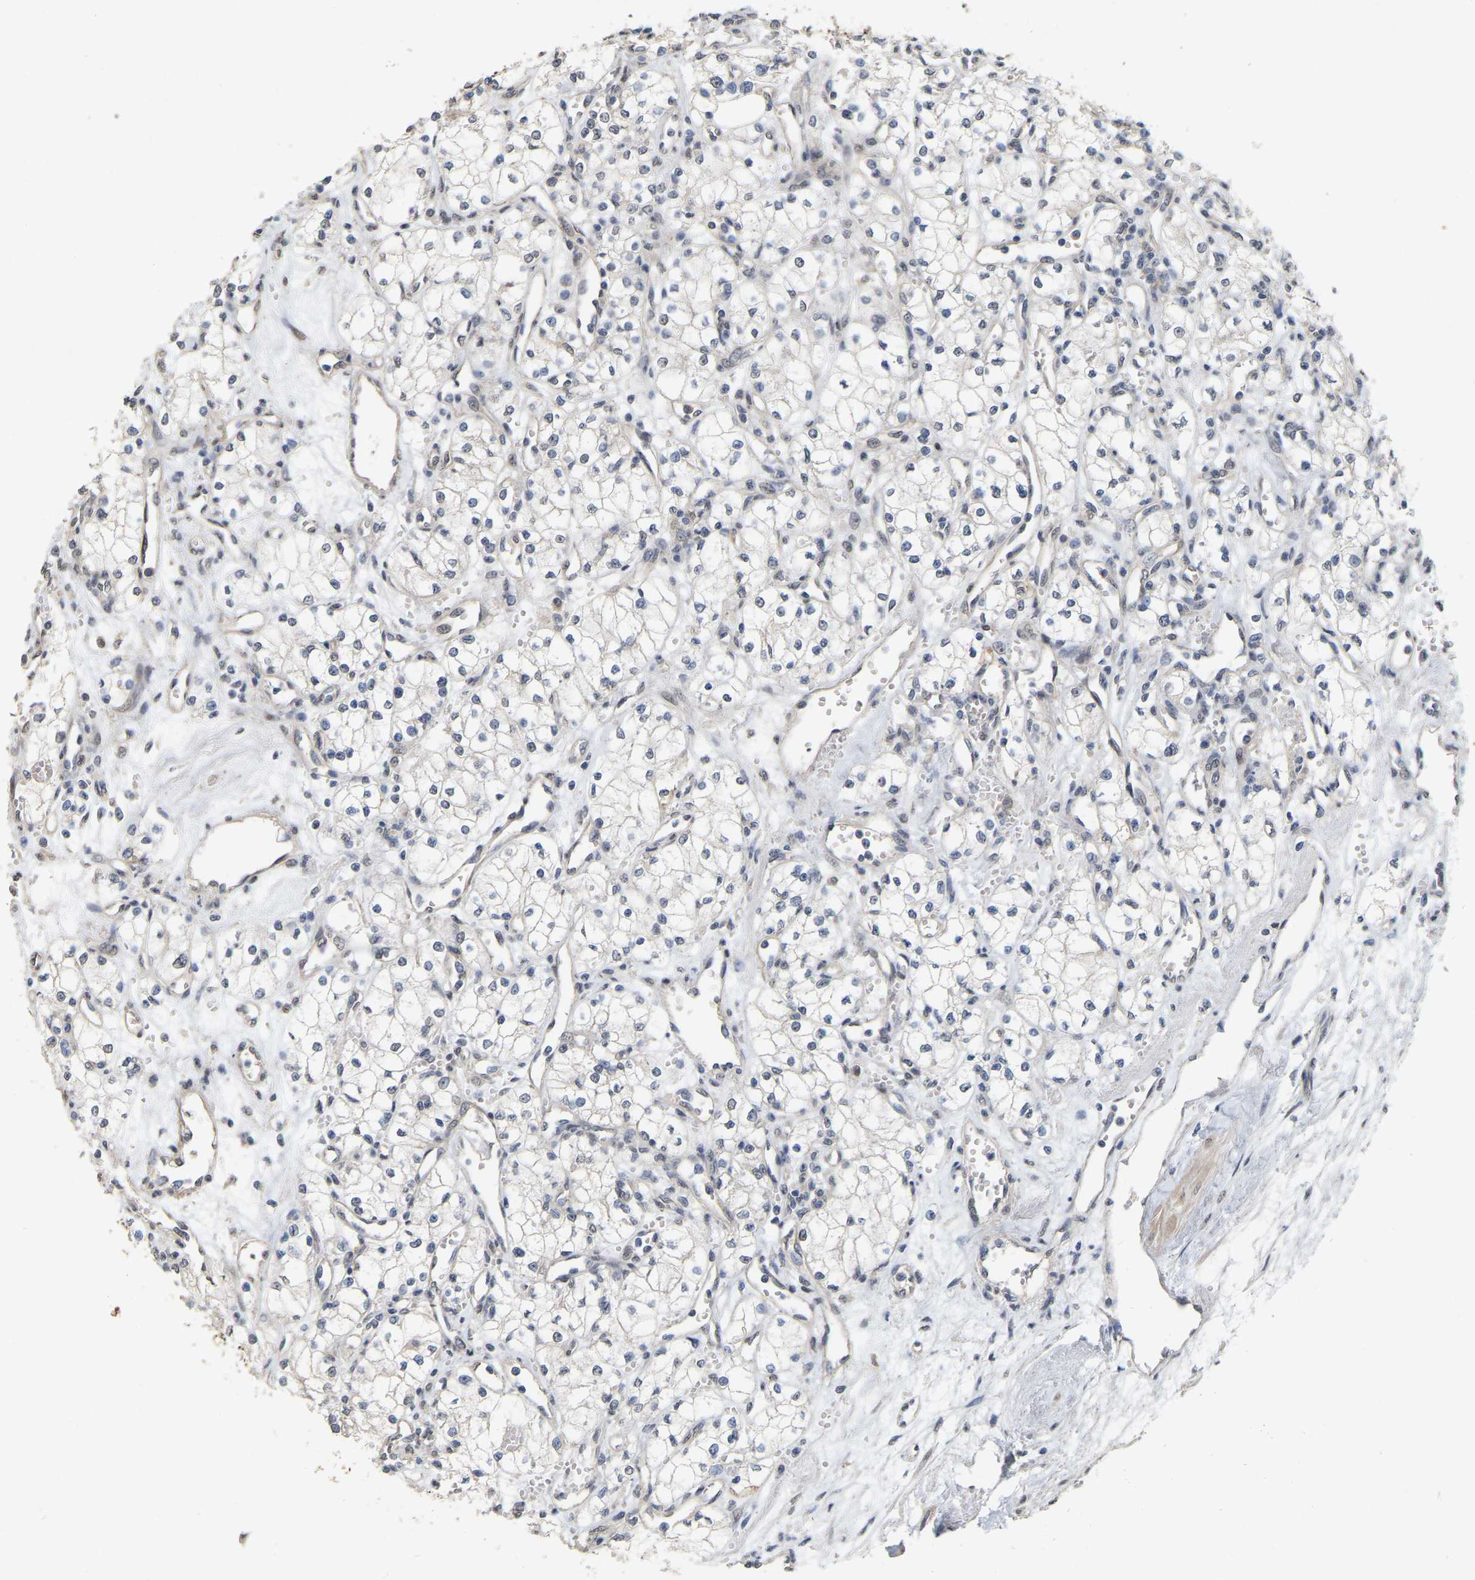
{"staining": {"intensity": "negative", "quantity": "none", "location": "none"}, "tissue": "renal cancer", "cell_type": "Tumor cells", "image_type": "cancer", "snomed": [{"axis": "morphology", "description": "Adenocarcinoma, NOS"}, {"axis": "topography", "description": "Kidney"}], "caption": "The micrograph displays no significant positivity in tumor cells of renal cancer. (Stains: DAB immunohistochemistry (IHC) with hematoxylin counter stain, Microscopy: brightfield microscopy at high magnification).", "gene": "RUVBL1", "patient": {"sex": "male", "age": 59}}